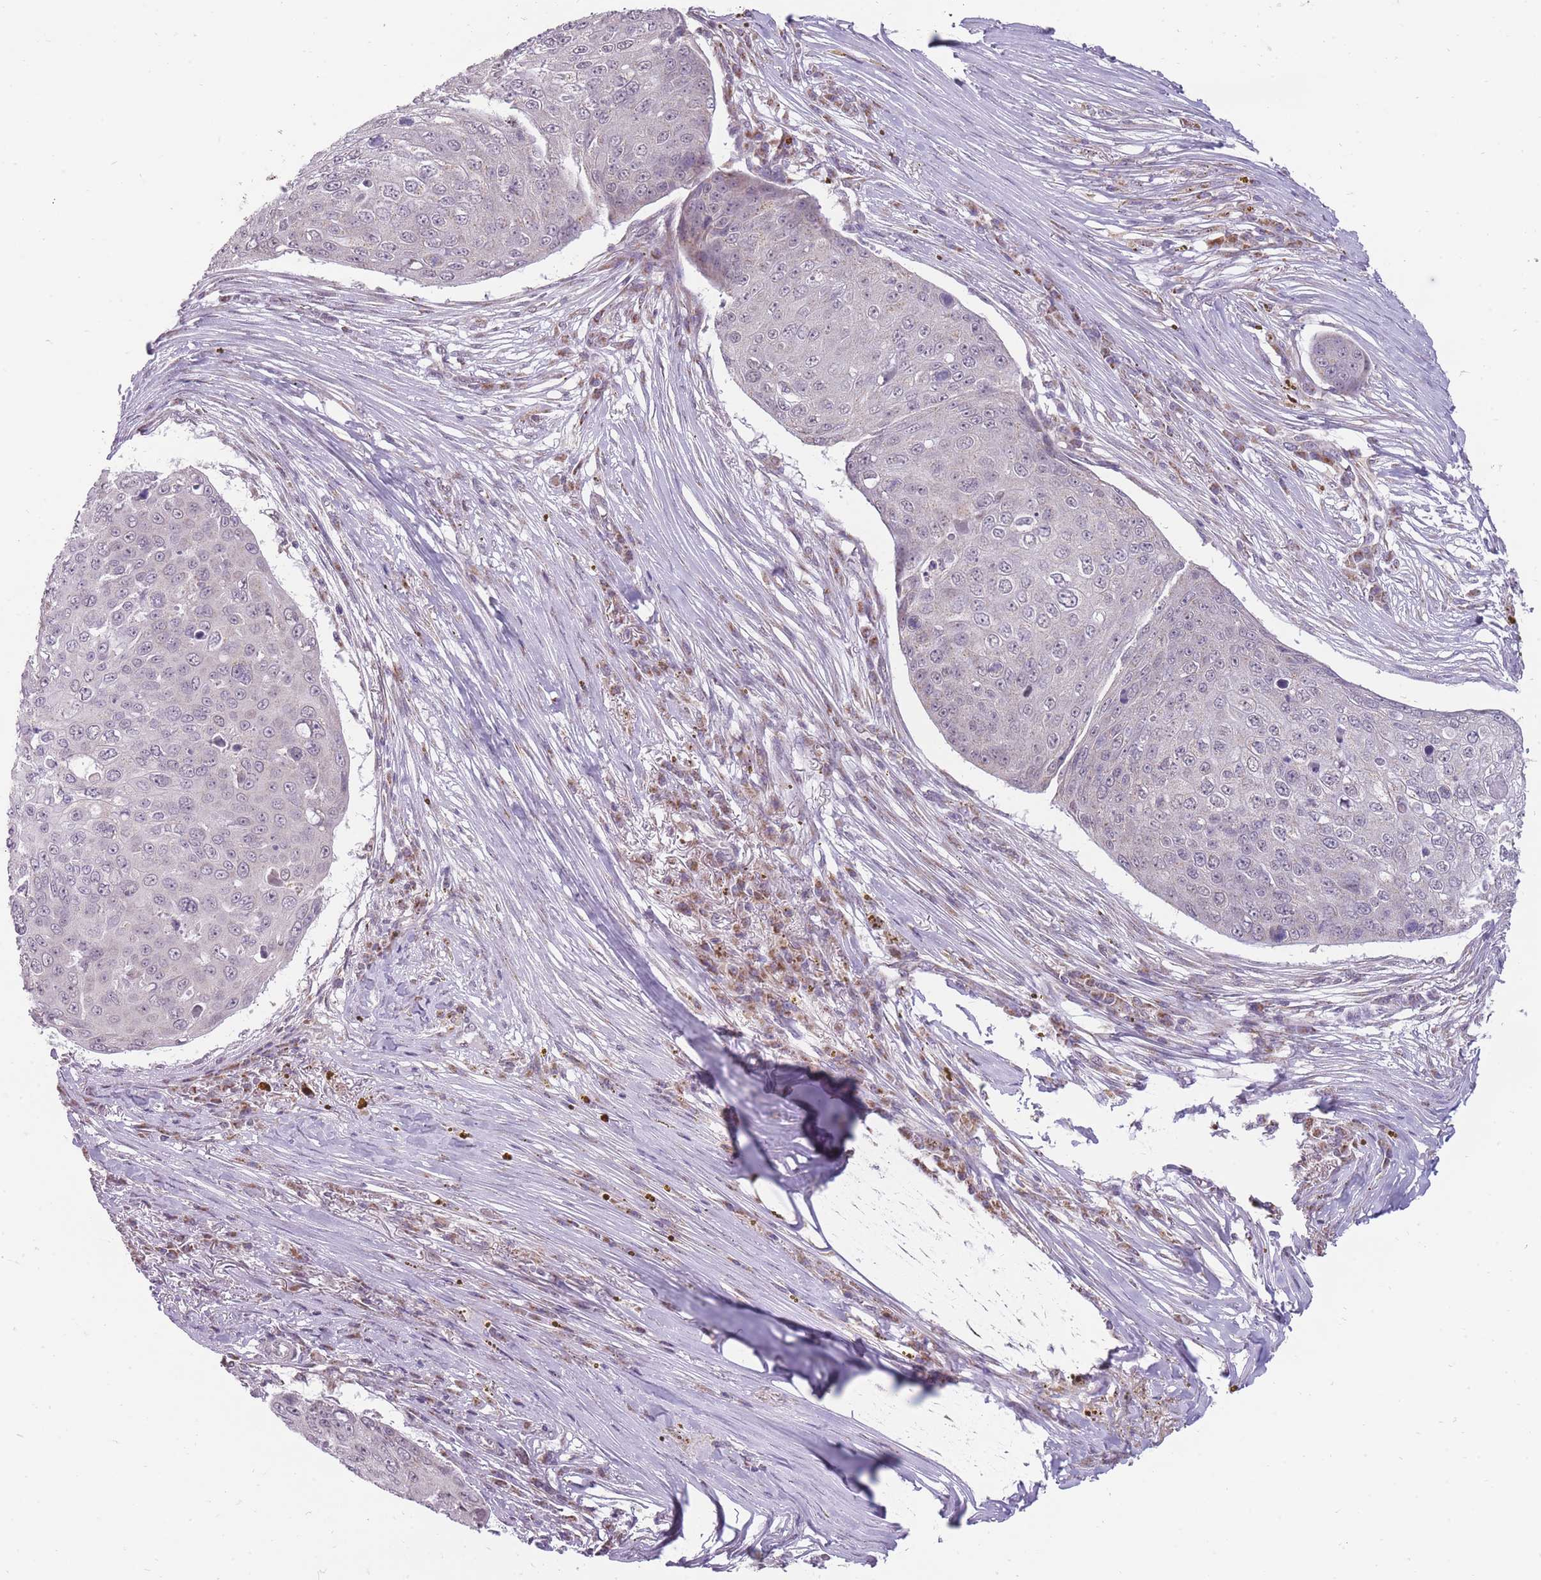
{"staining": {"intensity": "negative", "quantity": "none", "location": "none"}, "tissue": "skin cancer", "cell_type": "Tumor cells", "image_type": "cancer", "snomed": [{"axis": "morphology", "description": "Squamous cell carcinoma, NOS"}, {"axis": "topography", "description": "Skin"}], "caption": "Micrograph shows no significant protein staining in tumor cells of skin cancer (squamous cell carcinoma).", "gene": "NELL1", "patient": {"sex": "male", "age": 71}}